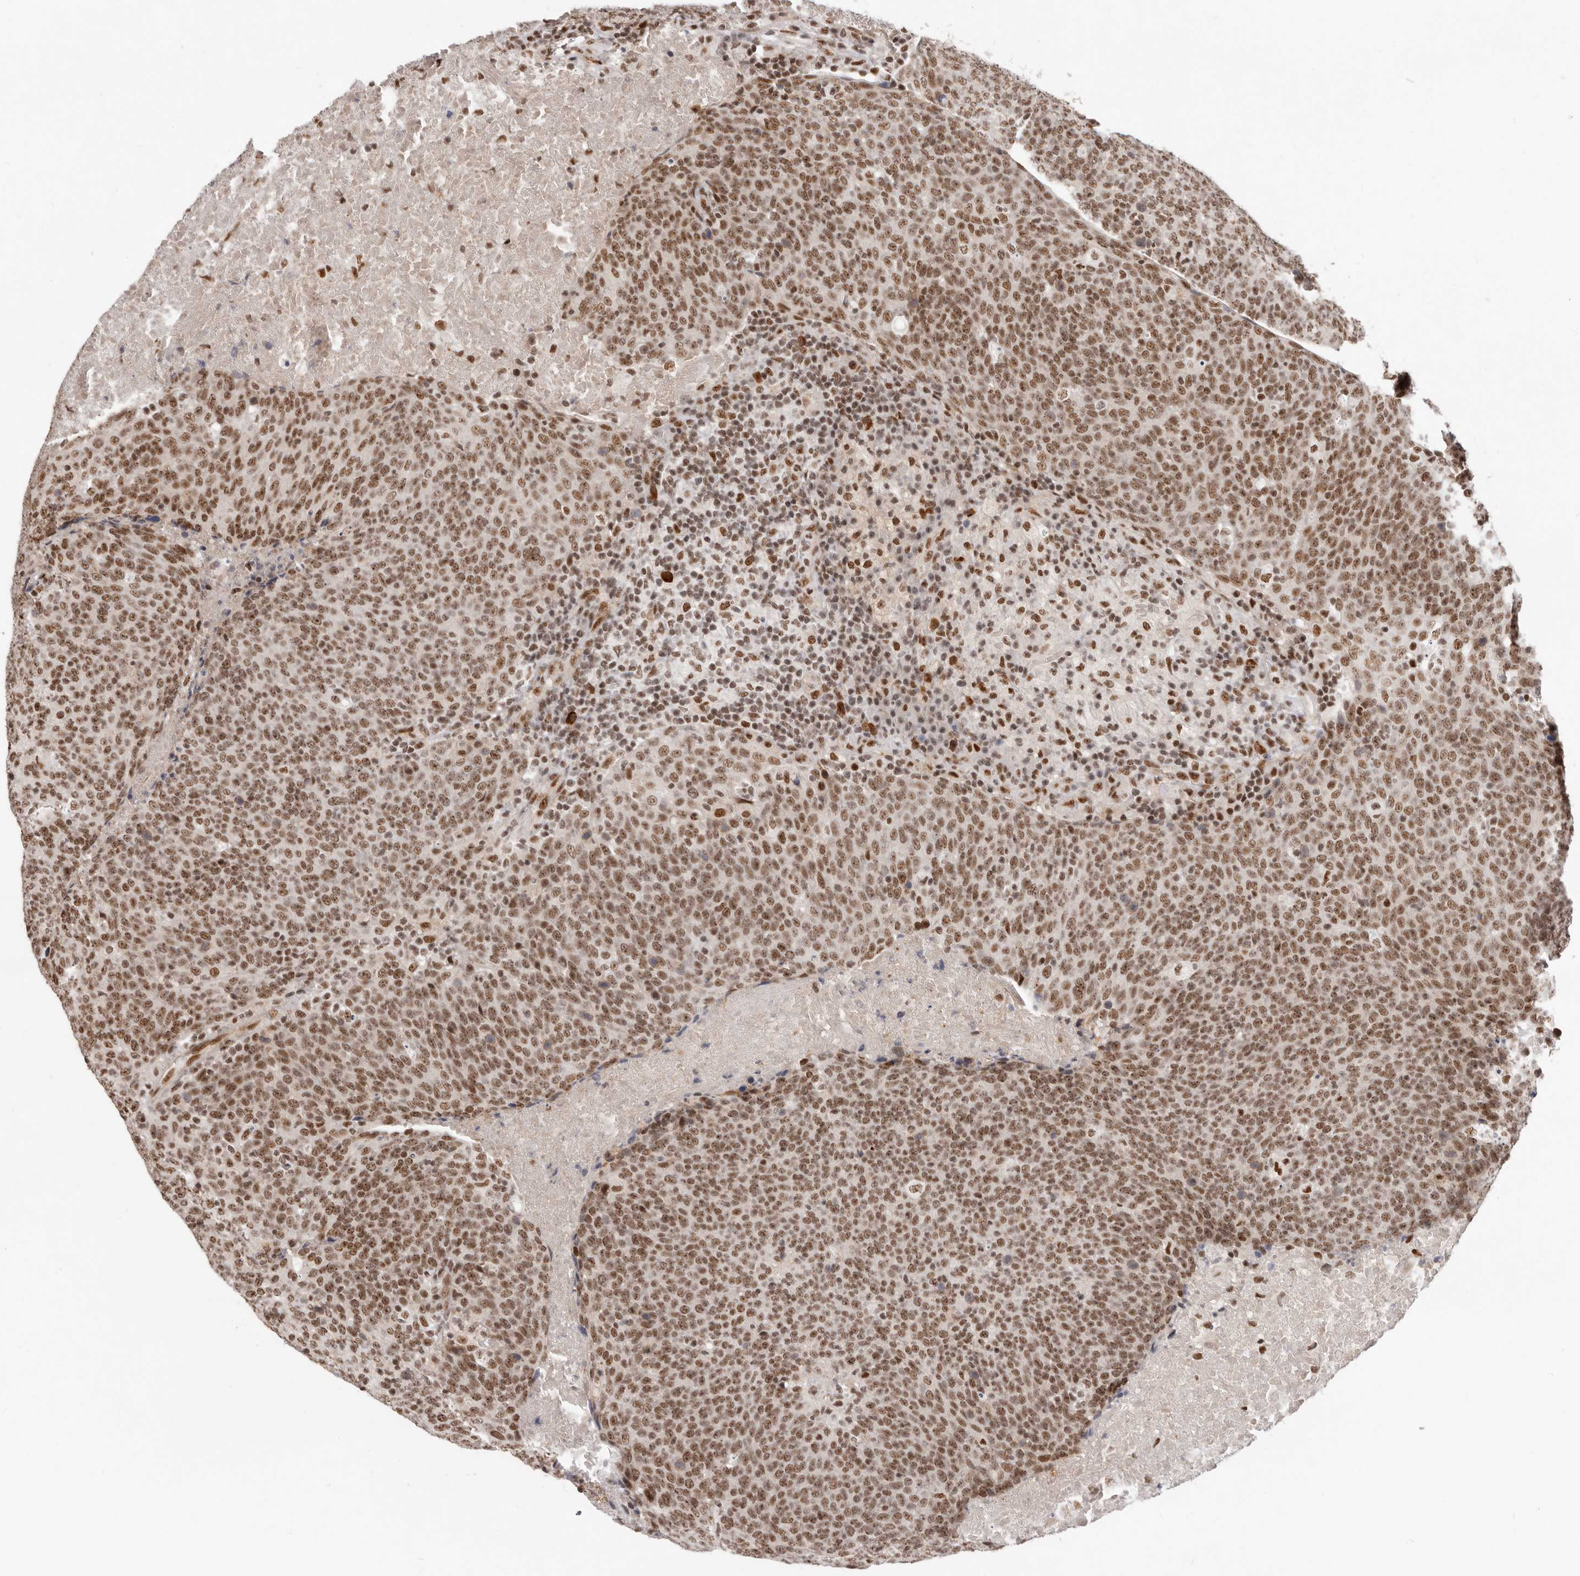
{"staining": {"intensity": "strong", "quantity": ">75%", "location": "nuclear"}, "tissue": "head and neck cancer", "cell_type": "Tumor cells", "image_type": "cancer", "snomed": [{"axis": "morphology", "description": "Squamous cell carcinoma, NOS"}, {"axis": "morphology", "description": "Squamous cell carcinoma, metastatic, NOS"}, {"axis": "topography", "description": "Lymph node"}, {"axis": "topography", "description": "Head-Neck"}], "caption": "Head and neck cancer (squamous cell carcinoma) was stained to show a protein in brown. There is high levels of strong nuclear expression in about >75% of tumor cells.", "gene": "CHTOP", "patient": {"sex": "male", "age": 62}}